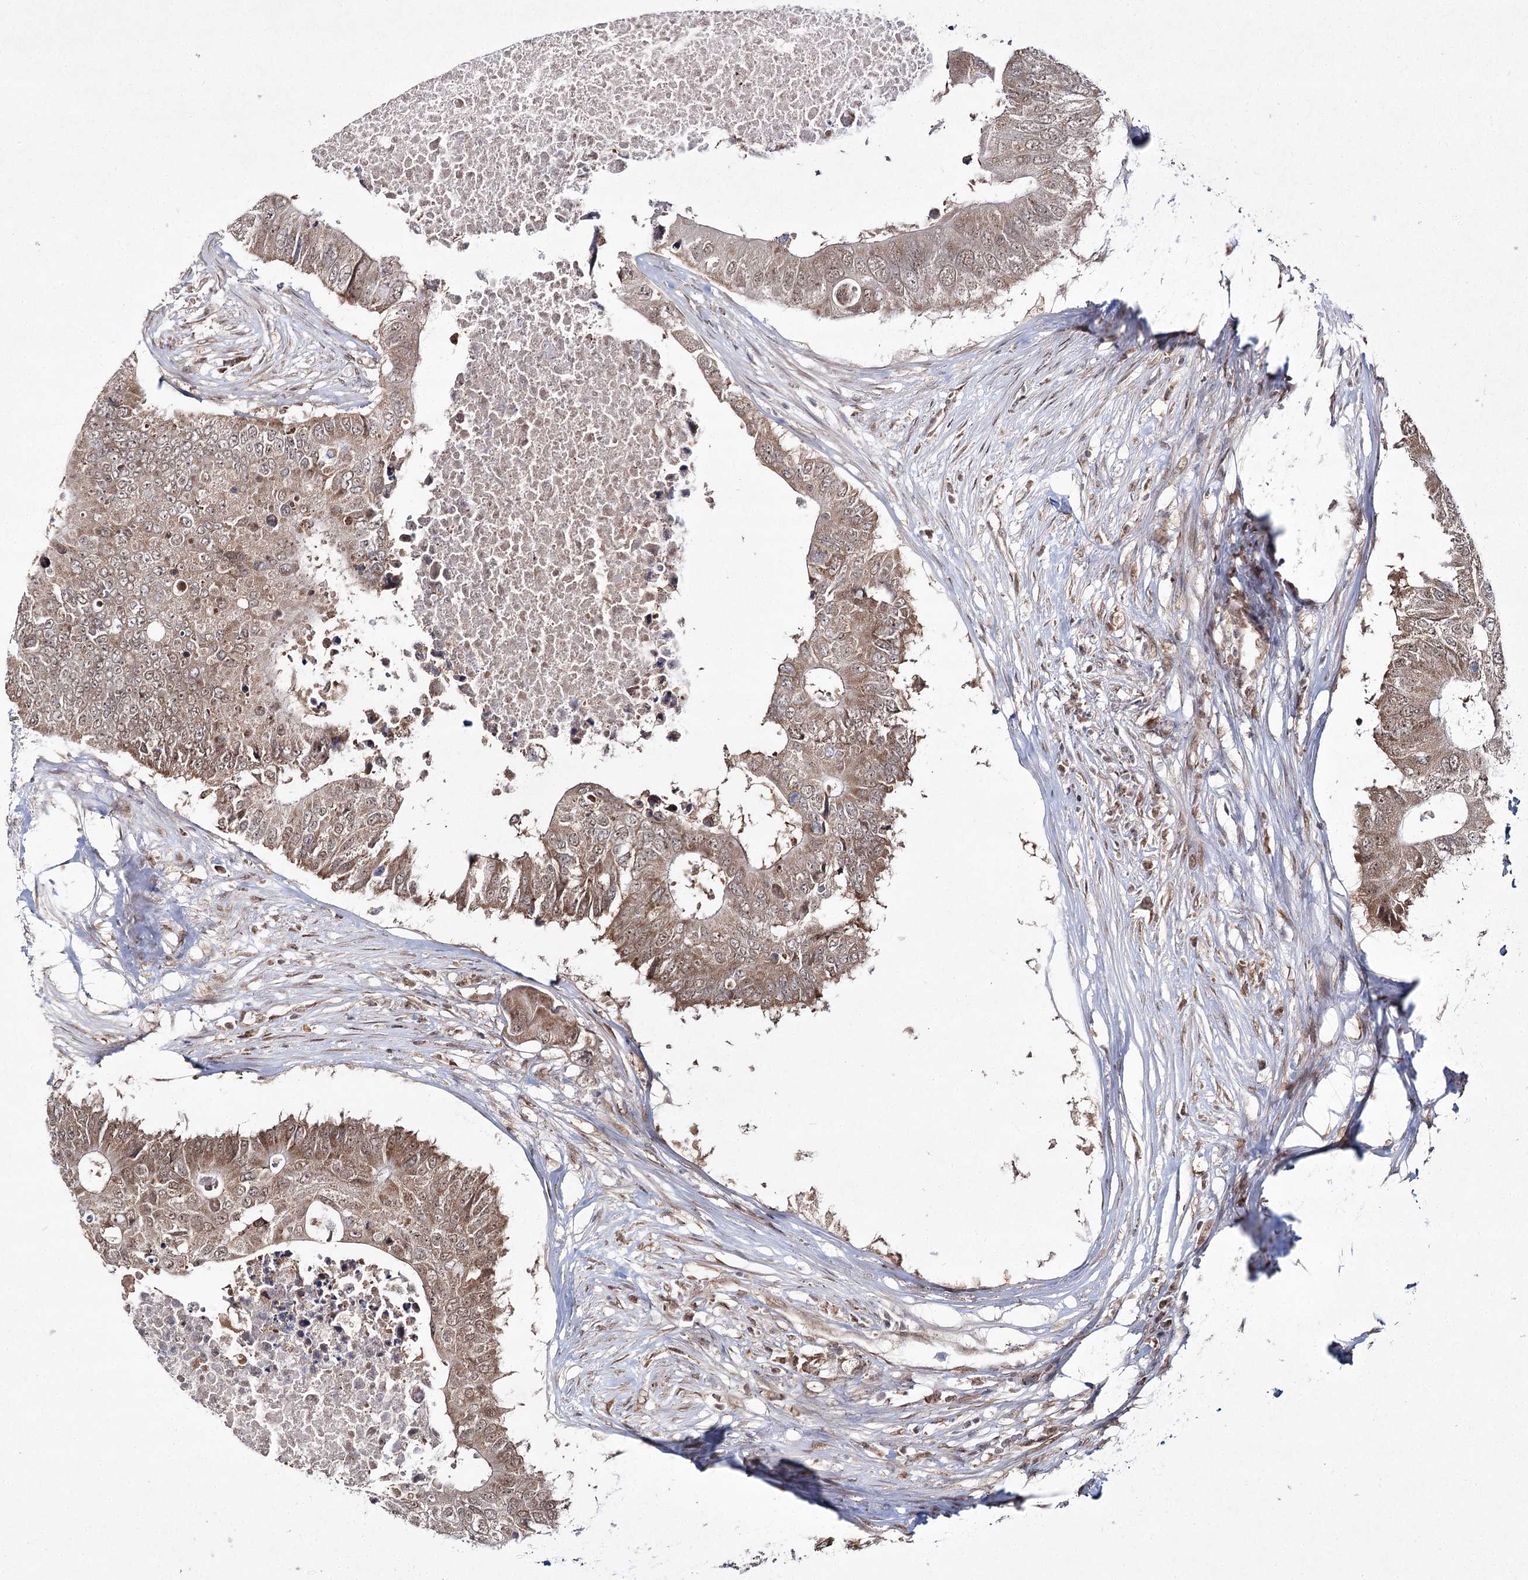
{"staining": {"intensity": "moderate", "quantity": ">75%", "location": "cytoplasmic/membranous,nuclear"}, "tissue": "colorectal cancer", "cell_type": "Tumor cells", "image_type": "cancer", "snomed": [{"axis": "morphology", "description": "Adenocarcinoma, NOS"}, {"axis": "topography", "description": "Colon"}], "caption": "About >75% of tumor cells in human colorectal cancer exhibit moderate cytoplasmic/membranous and nuclear protein expression as visualized by brown immunohistochemical staining.", "gene": "TRNT1", "patient": {"sex": "male", "age": 71}}